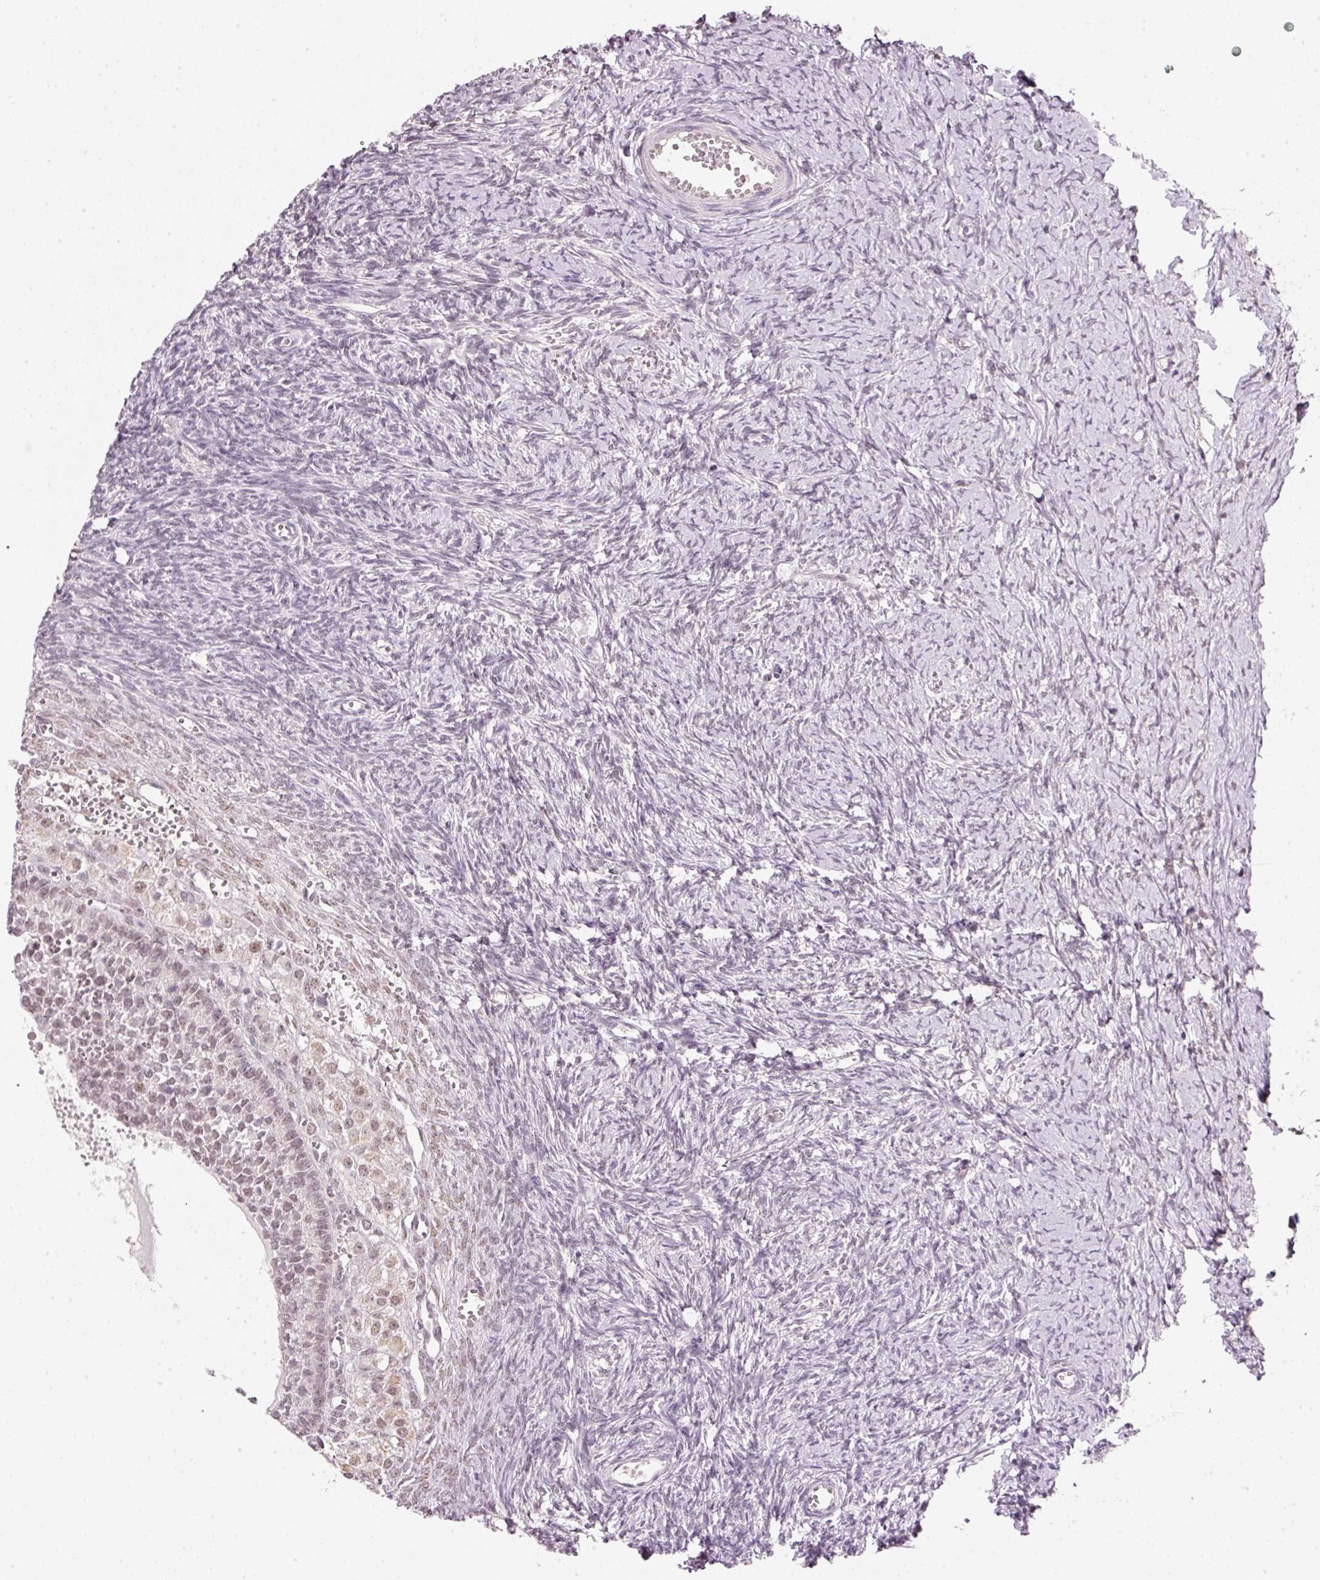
{"staining": {"intensity": "weak", "quantity": ">75%", "location": "nuclear"}, "tissue": "ovary", "cell_type": "Follicle cells", "image_type": "normal", "snomed": [{"axis": "morphology", "description": "Normal tissue, NOS"}, {"axis": "topography", "description": "Ovary"}], "caption": "The image shows staining of normal ovary, revealing weak nuclear protein staining (brown color) within follicle cells. (Brightfield microscopy of DAB IHC at high magnification).", "gene": "FSTL3", "patient": {"sex": "female", "age": 39}}